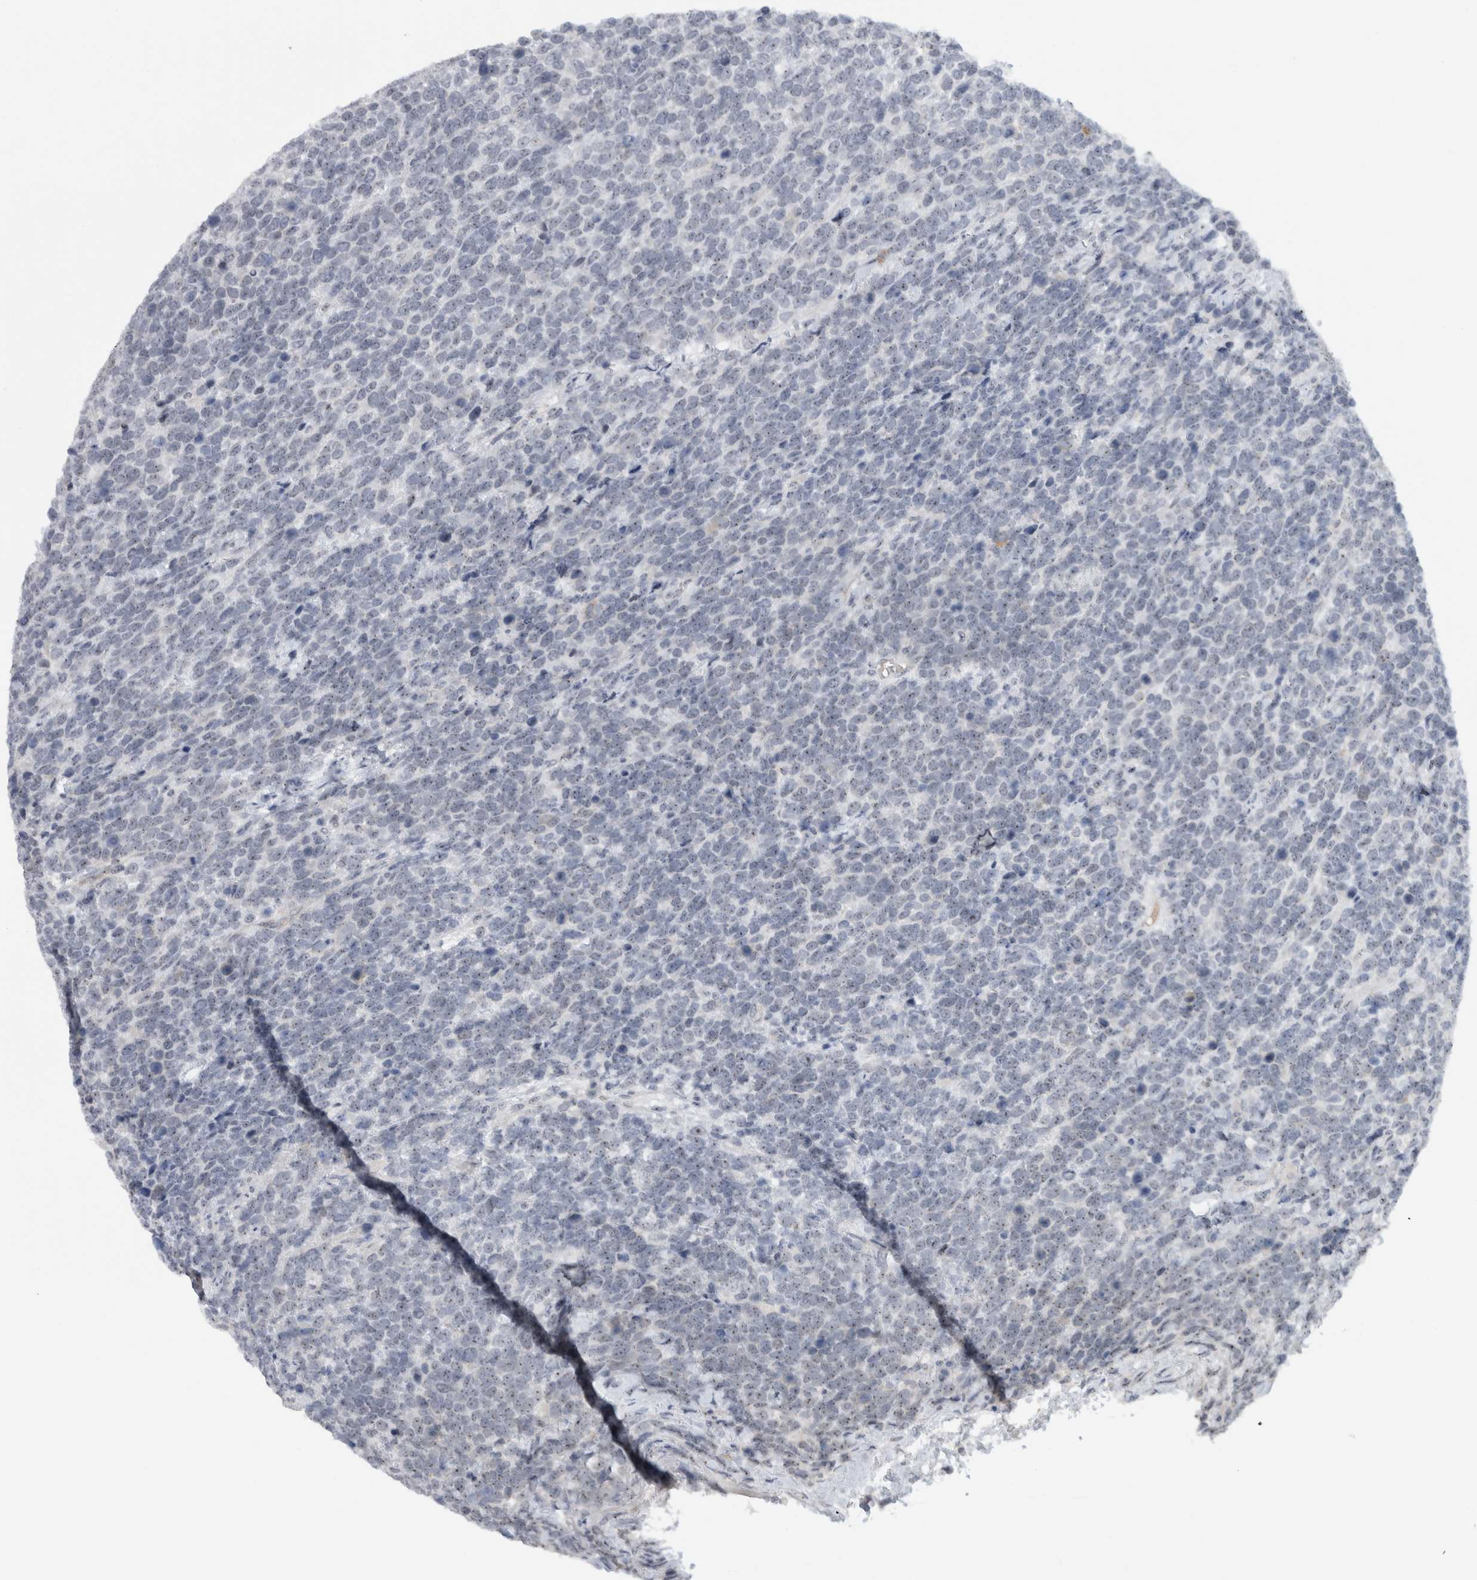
{"staining": {"intensity": "negative", "quantity": "none", "location": "none"}, "tissue": "urothelial cancer", "cell_type": "Tumor cells", "image_type": "cancer", "snomed": [{"axis": "morphology", "description": "Urothelial carcinoma, High grade"}, {"axis": "topography", "description": "Urinary bladder"}], "caption": "DAB immunohistochemical staining of urothelial cancer reveals no significant staining in tumor cells.", "gene": "FMR1NB", "patient": {"sex": "female", "age": 82}}